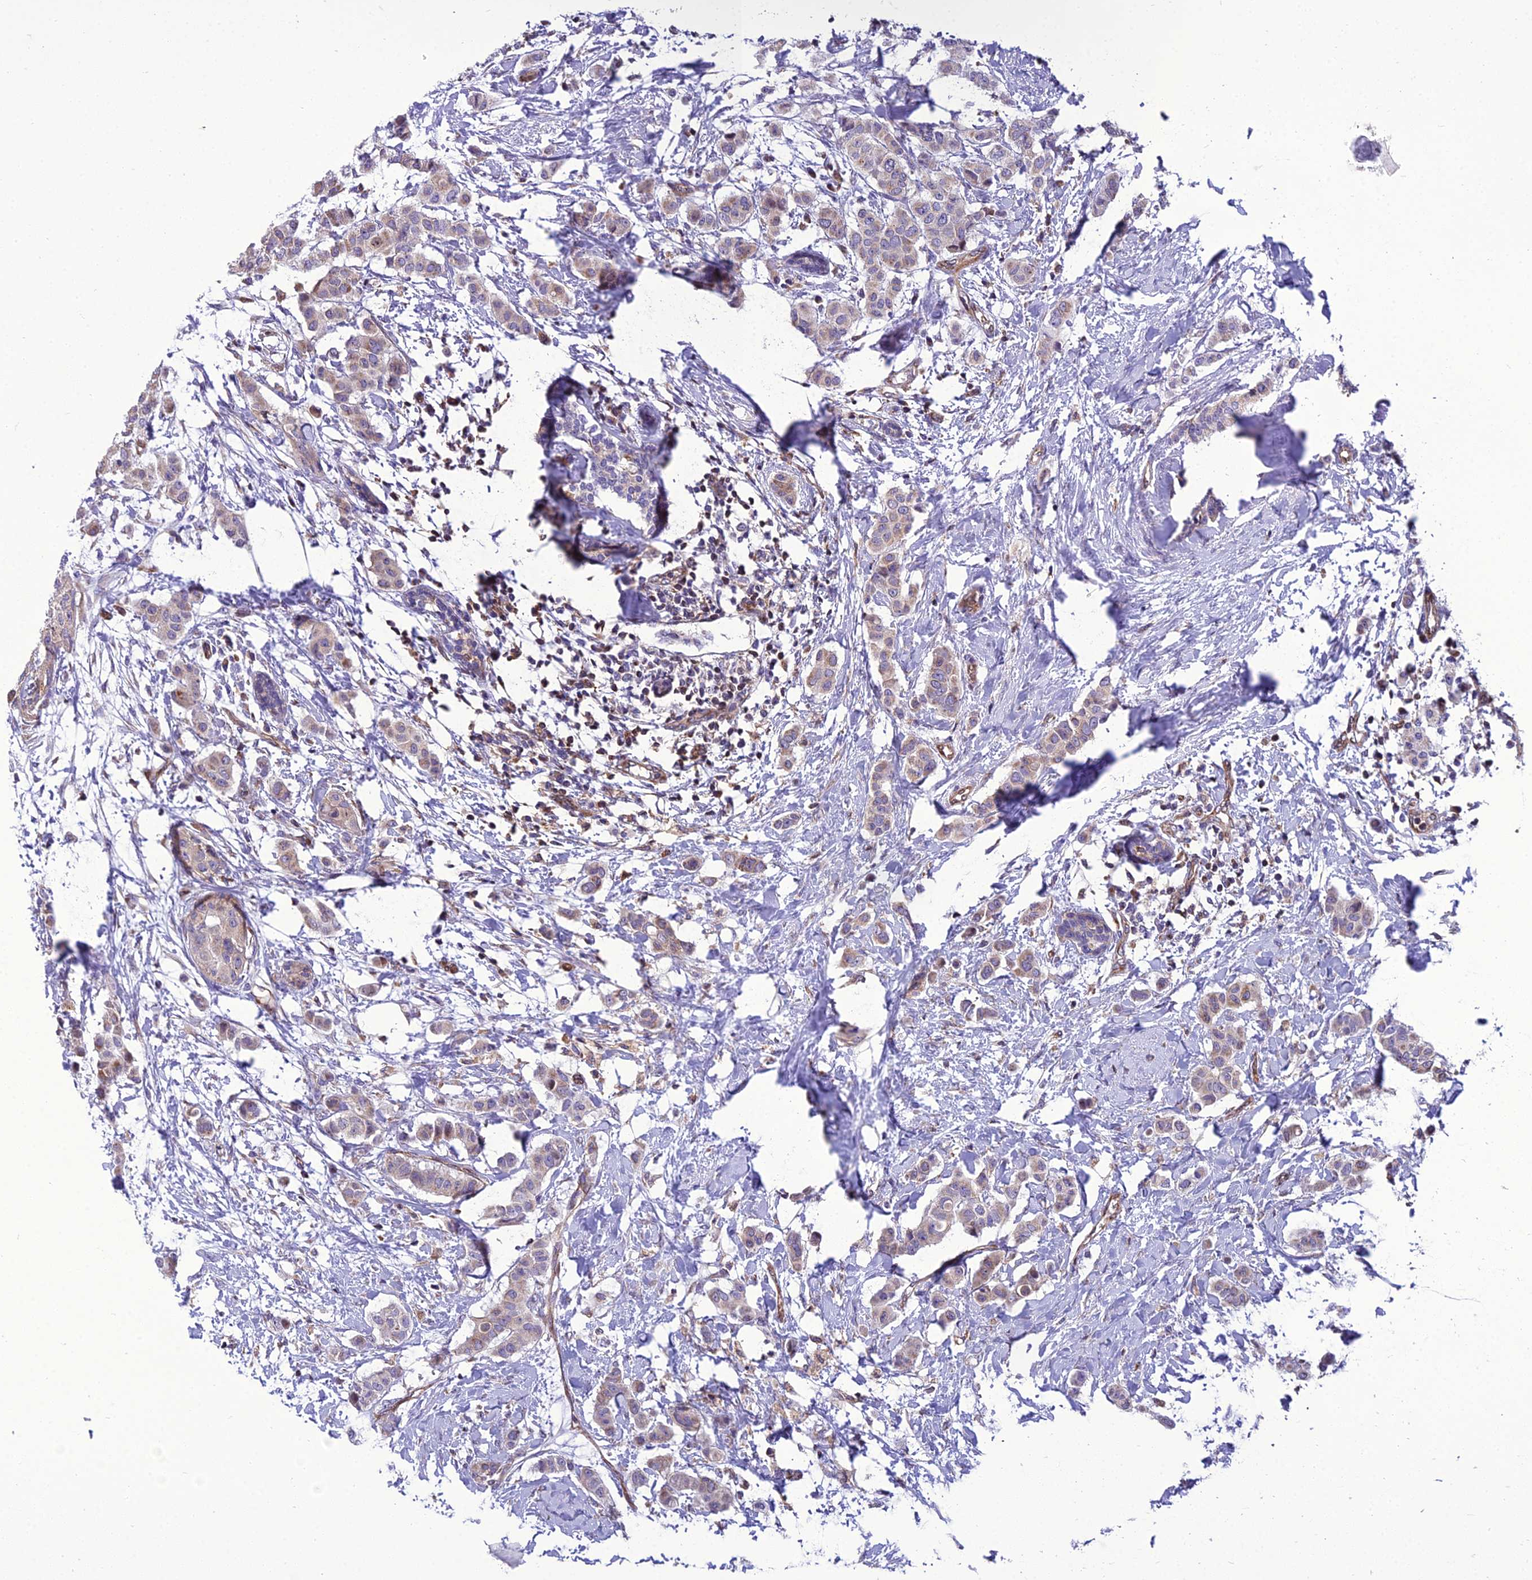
{"staining": {"intensity": "weak", "quantity": "<25%", "location": "cytoplasmic/membranous"}, "tissue": "breast cancer", "cell_type": "Tumor cells", "image_type": "cancer", "snomed": [{"axis": "morphology", "description": "Duct carcinoma"}, {"axis": "topography", "description": "Breast"}], "caption": "This is an immunohistochemistry (IHC) image of human breast invasive ductal carcinoma. There is no positivity in tumor cells.", "gene": "GIMAP1", "patient": {"sex": "female", "age": 40}}